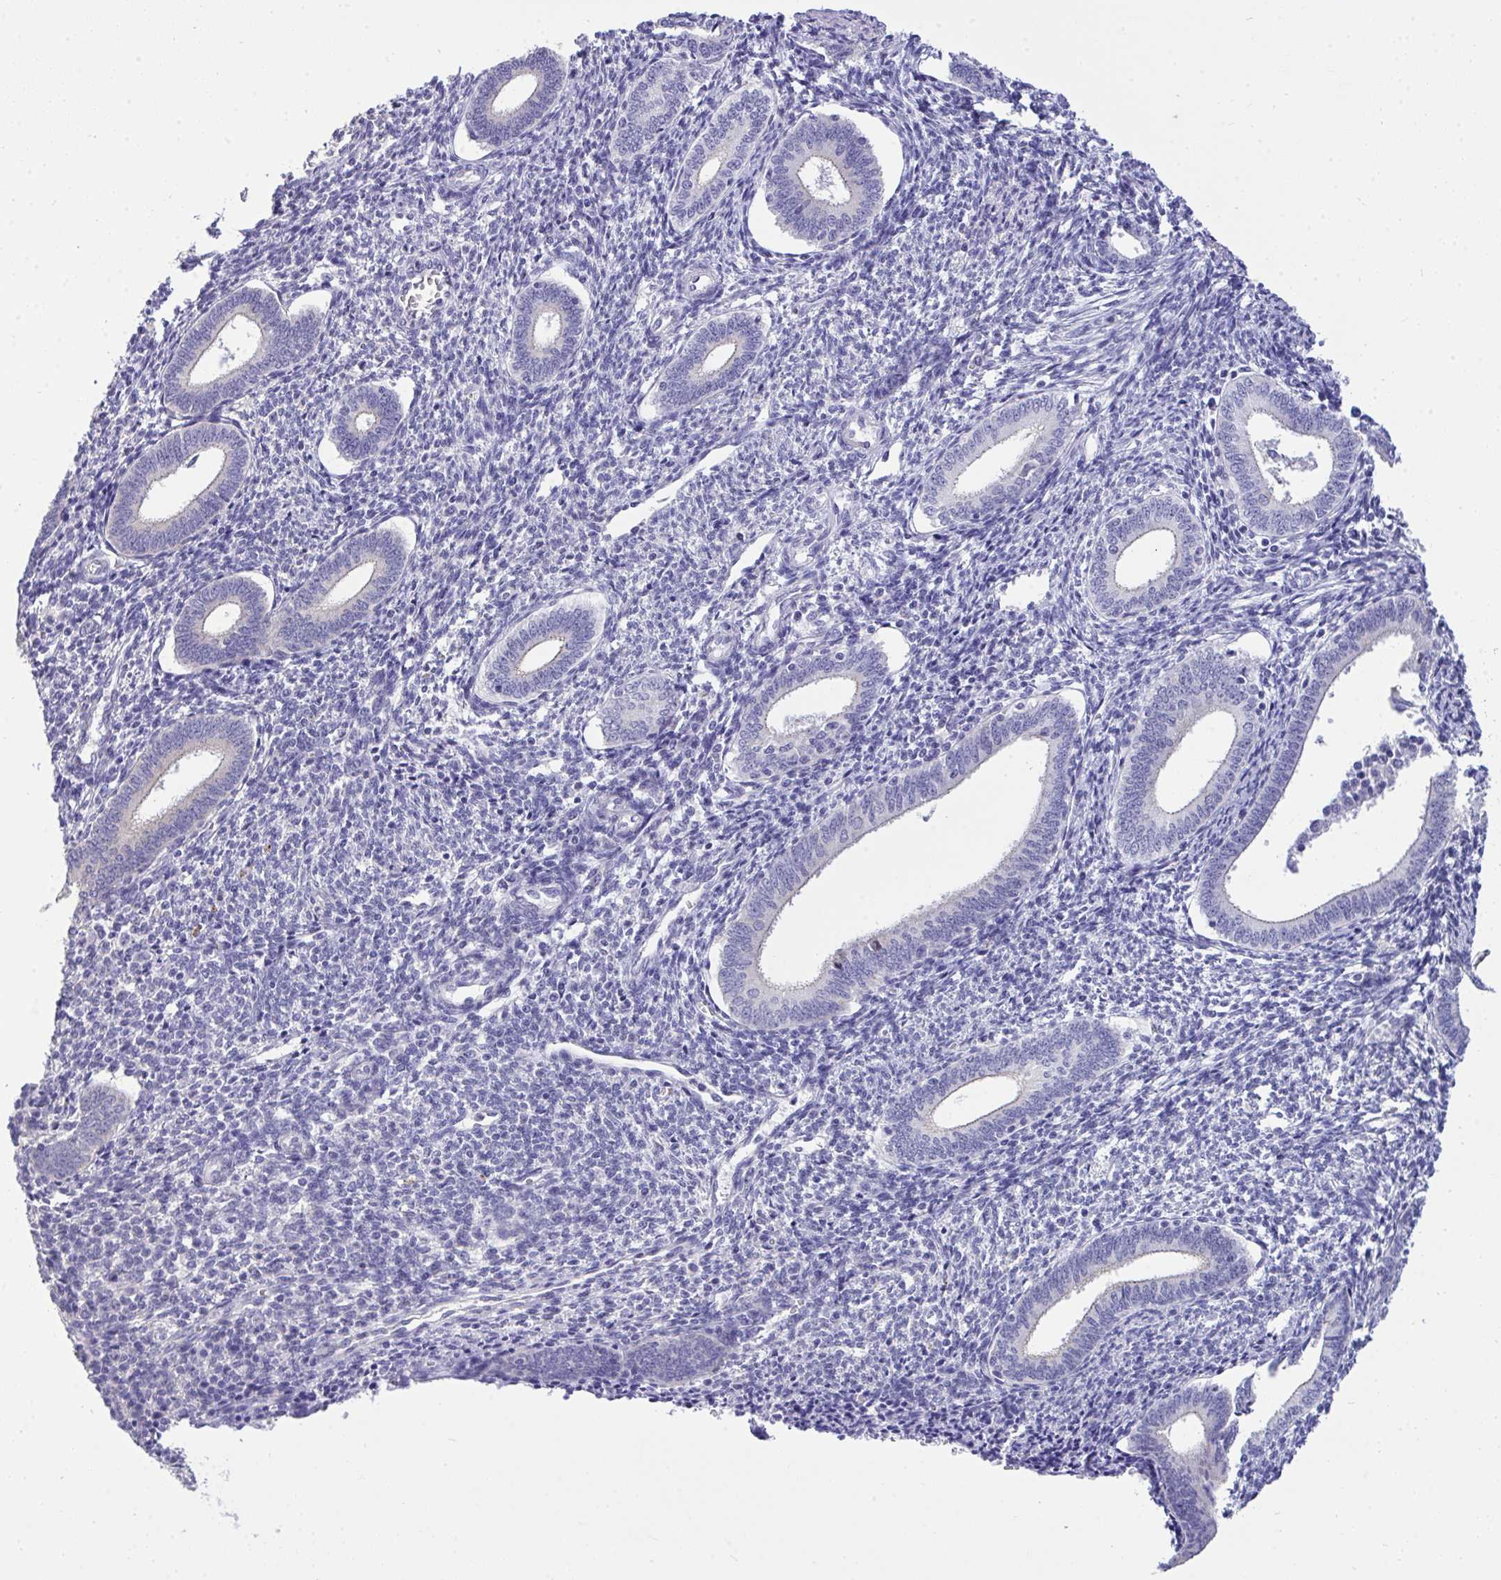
{"staining": {"intensity": "negative", "quantity": "none", "location": "none"}, "tissue": "endometrium", "cell_type": "Cells in endometrial stroma", "image_type": "normal", "snomed": [{"axis": "morphology", "description": "Normal tissue, NOS"}, {"axis": "topography", "description": "Endometrium"}], "caption": "IHC image of unremarkable endometrium: human endometrium stained with DAB (3,3'-diaminobenzidine) exhibits no significant protein positivity in cells in endometrial stroma.", "gene": "VGLL3", "patient": {"sex": "female", "age": 41}}